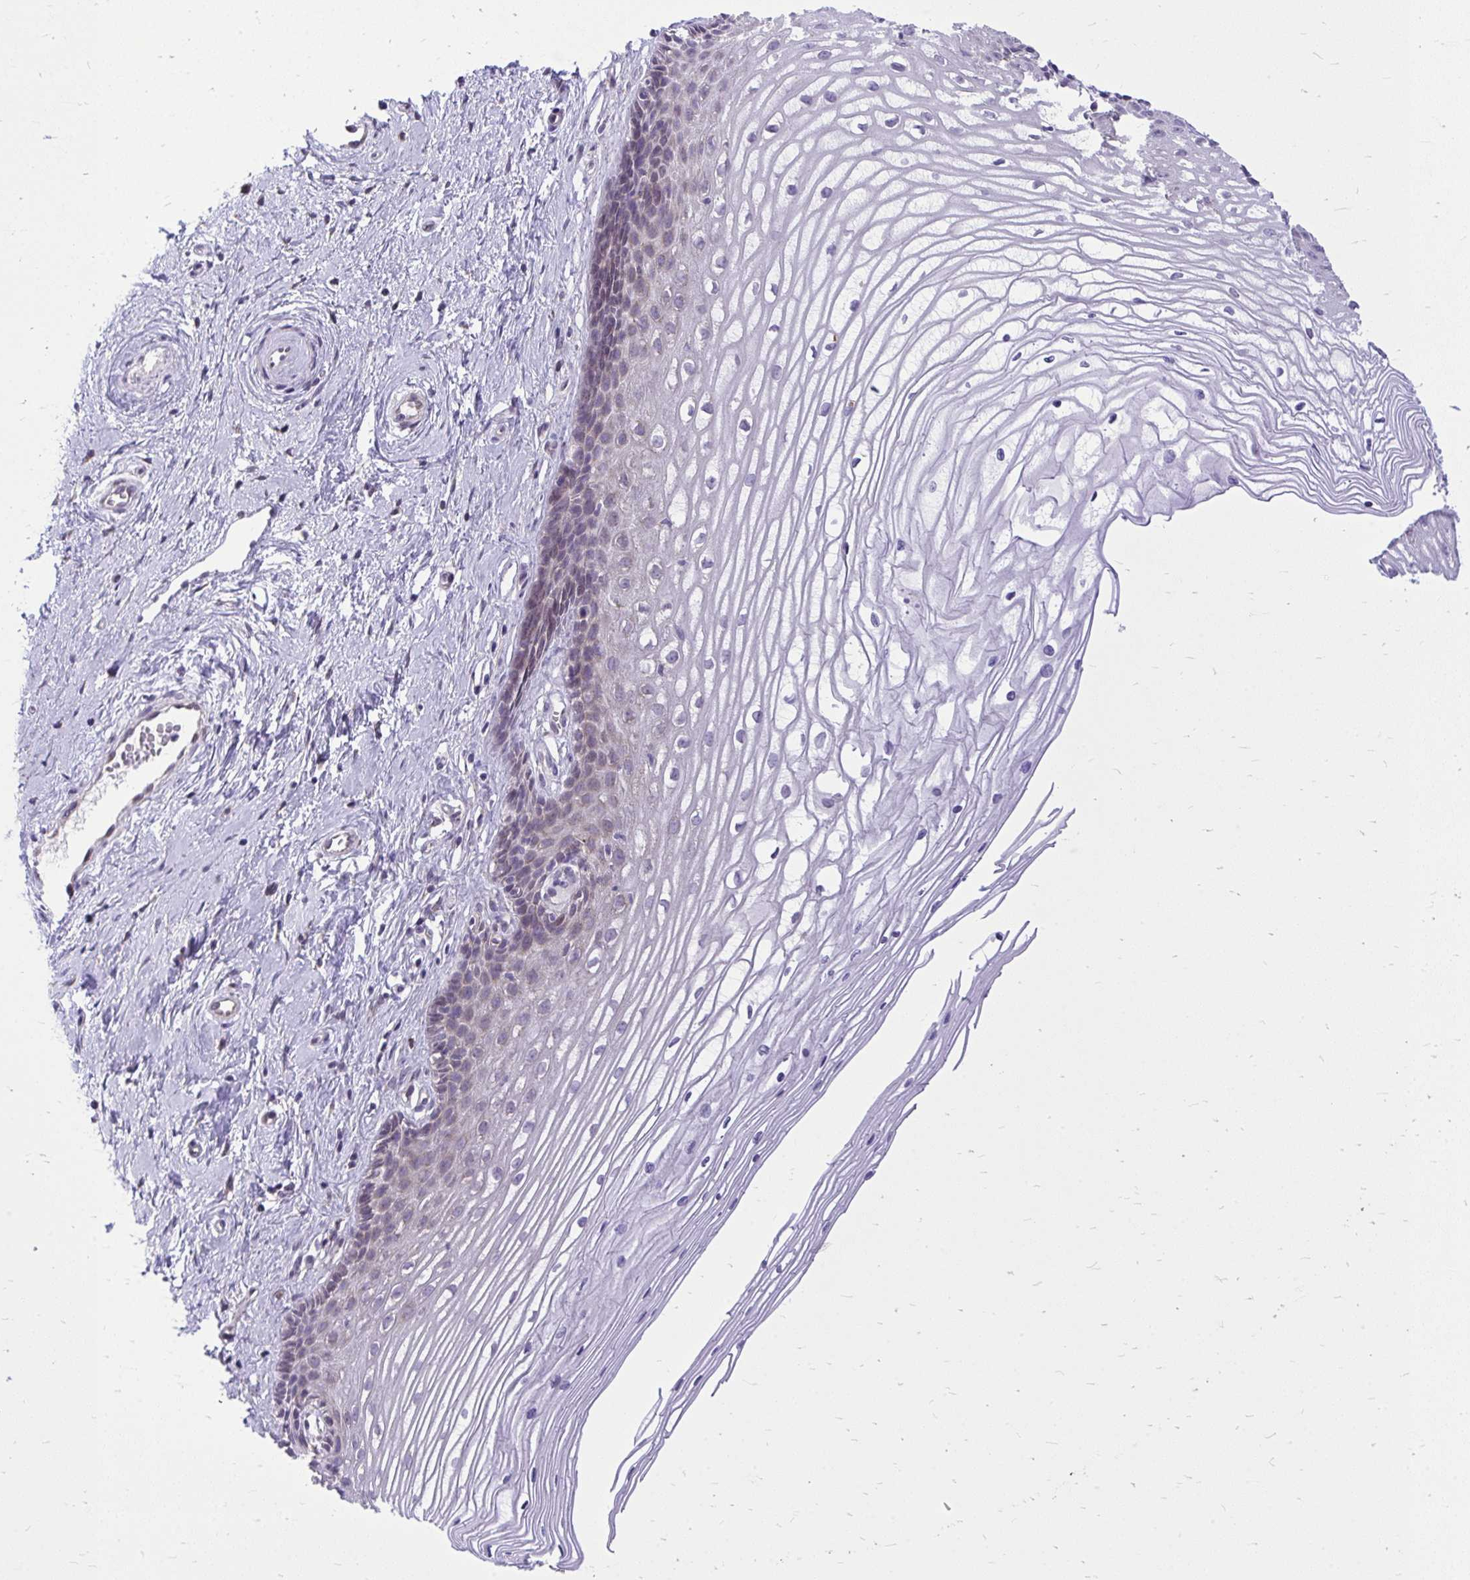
{"staining": {"intensity": "negative", "quantity": "none", "location": "none"}, "tissue": "cervix", "cell_type": "Glandular cells", "image_type": "normal", "snomed": [{"axis": "morphology", "description": "Normal tissue, NOS"}, {"axis": "topography", "description": "Cervix"}], "caption": "An immunohistochemistry (IHC) micrograph of normal cervix is shown. There is no staining in glandular cells of cervix. (Stains: DAB (3,3'-diaminobenzidine) immunohistochemistry (IHC) with hematoxylin counter stain, Microscopy: brightfield microscopy at high magnification).", "gene": "CEACAM18", "patient": {"sex": "female", "age": 40}}